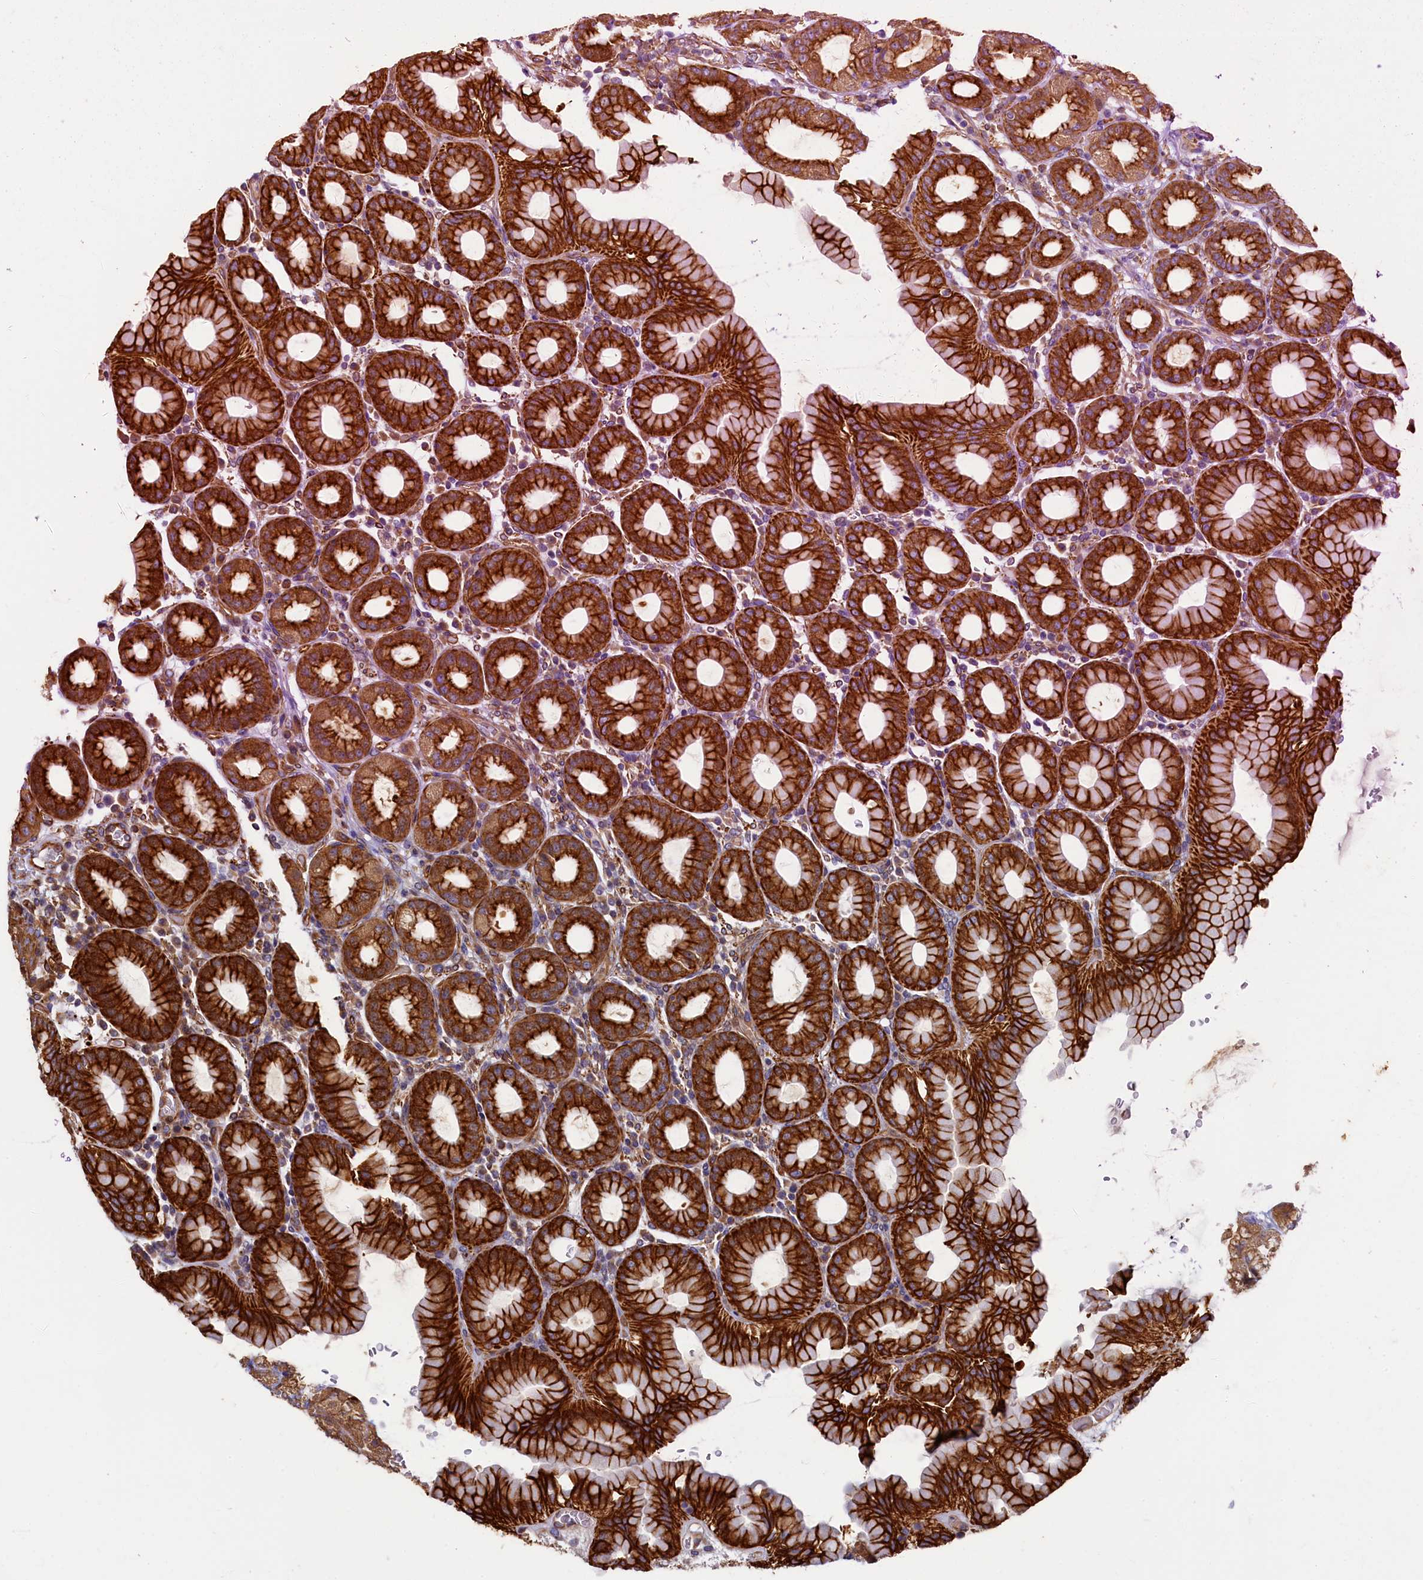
{"staining": {"intensity": "strong", "quantity": "25%-75%", "location": "cytoplasmic/membranous"}, "tissue": "stomach", "cell_type": "Glandular cells", "image_type": "normal", "snomed": [{"axis": "morphology", "description": "Normal tissue, NOS"}, {"axis": "topography", "description": "Stomach, upper"}], "caption": "Protein expression analysis of normal stomach reveals strong cytoplasmic/membranous staining in approximately 25%-75% of glandular cells.", "gene": "LRRC57", "patient": {"sex": "male", "age": 68}}